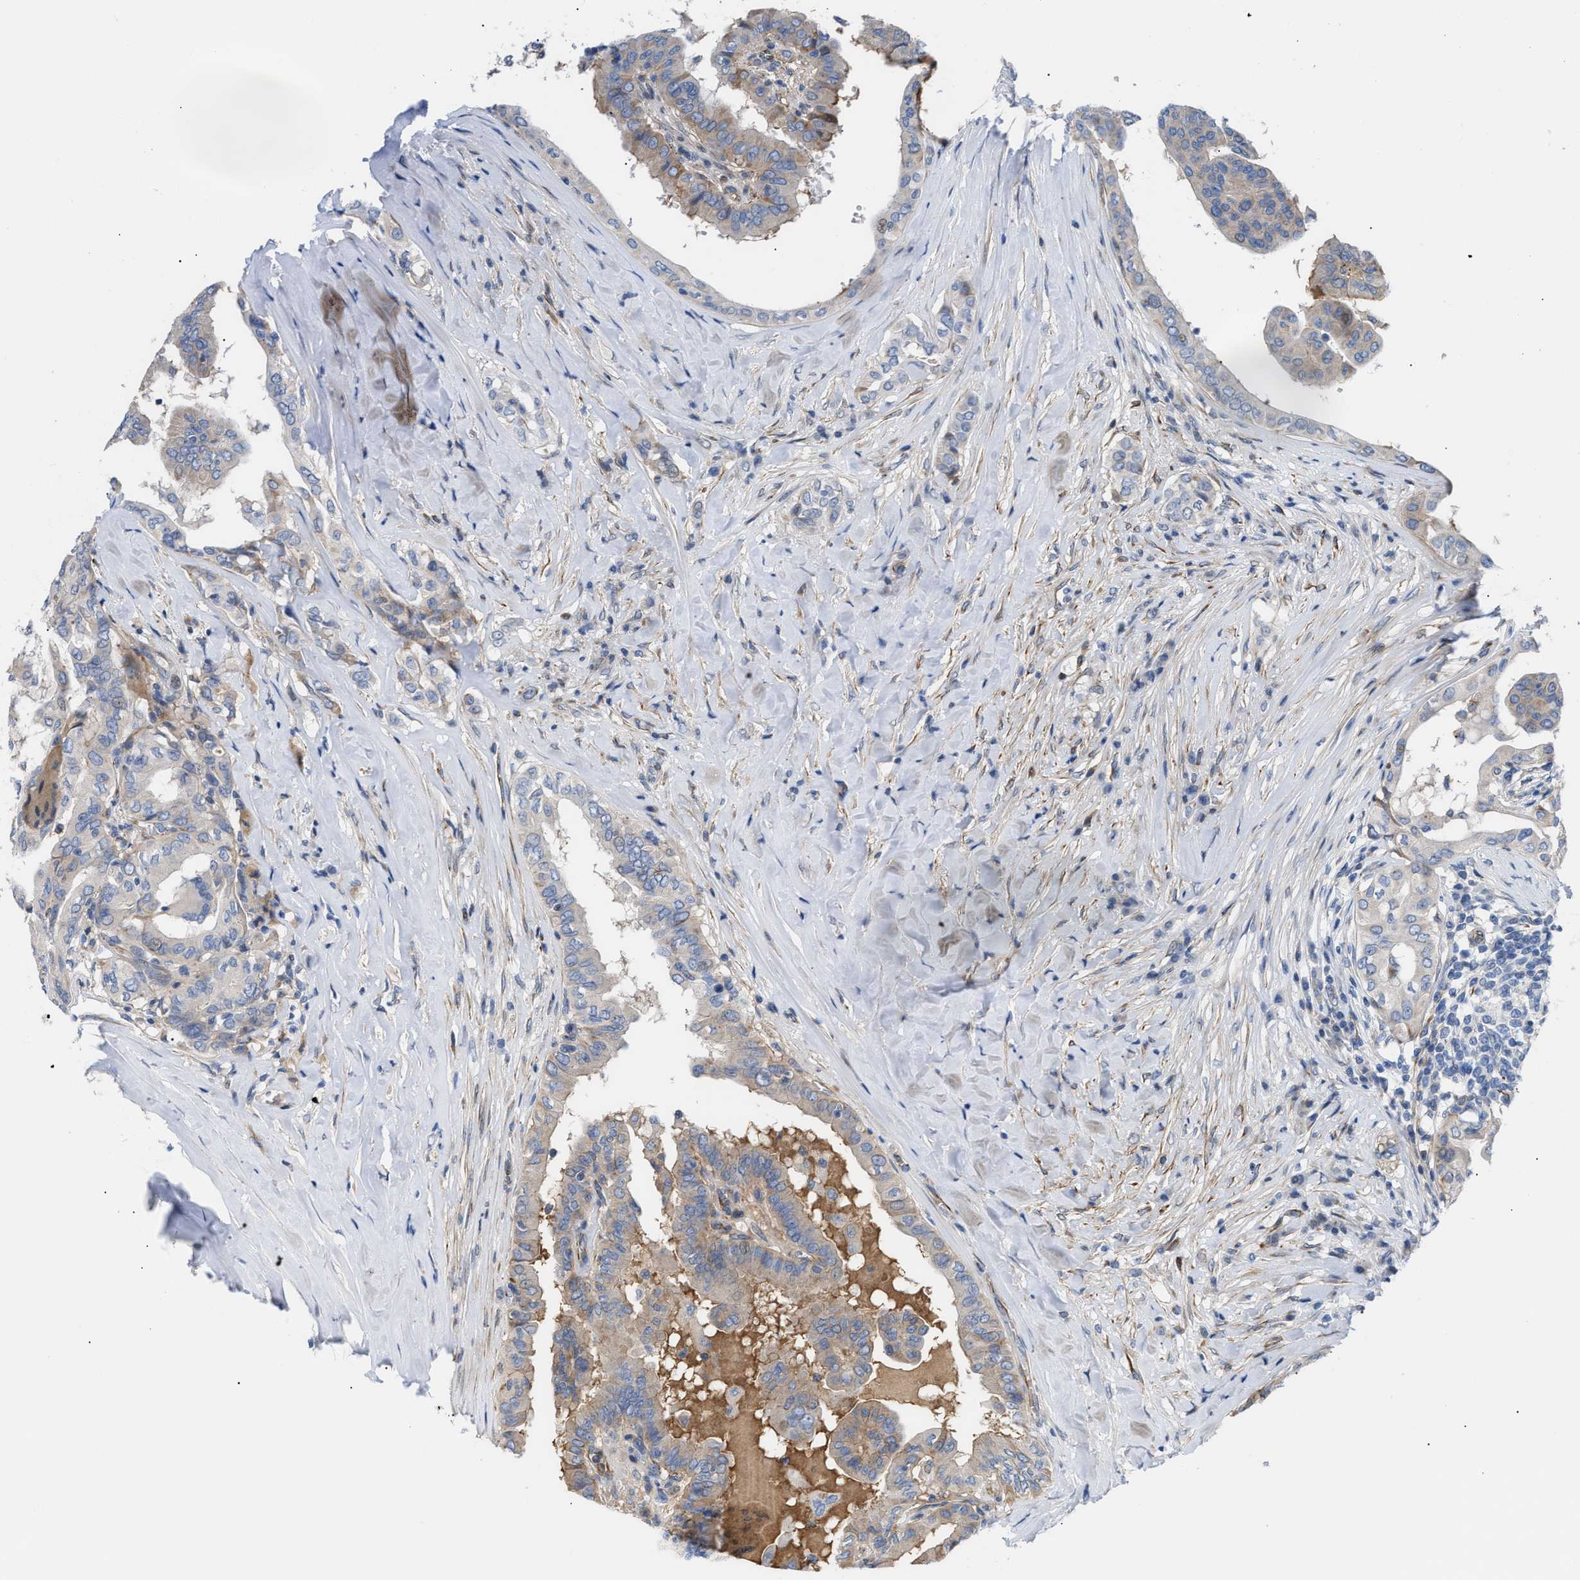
{"staining": {"intensity": "weak", "quantity": "<25%", "location": "cytoplasmic/membranous"}, "tissue": "thyroid cancer", "cell_type": "Tumor cells", "image_type": "cancer", "snomed": [{"axis": "morphology", "description": "Papillary adenocarcinoma, NOS"}, {"axis": "topography", "description": "Thyroid gland"}], "caption": "Immunohistochemical staining of human thyroid cancer (papillary adenocarcinoma) shows no significant expression in tumor cells.", "gene": "TFPI", "patient": {"sex": "male", "age": 33}}